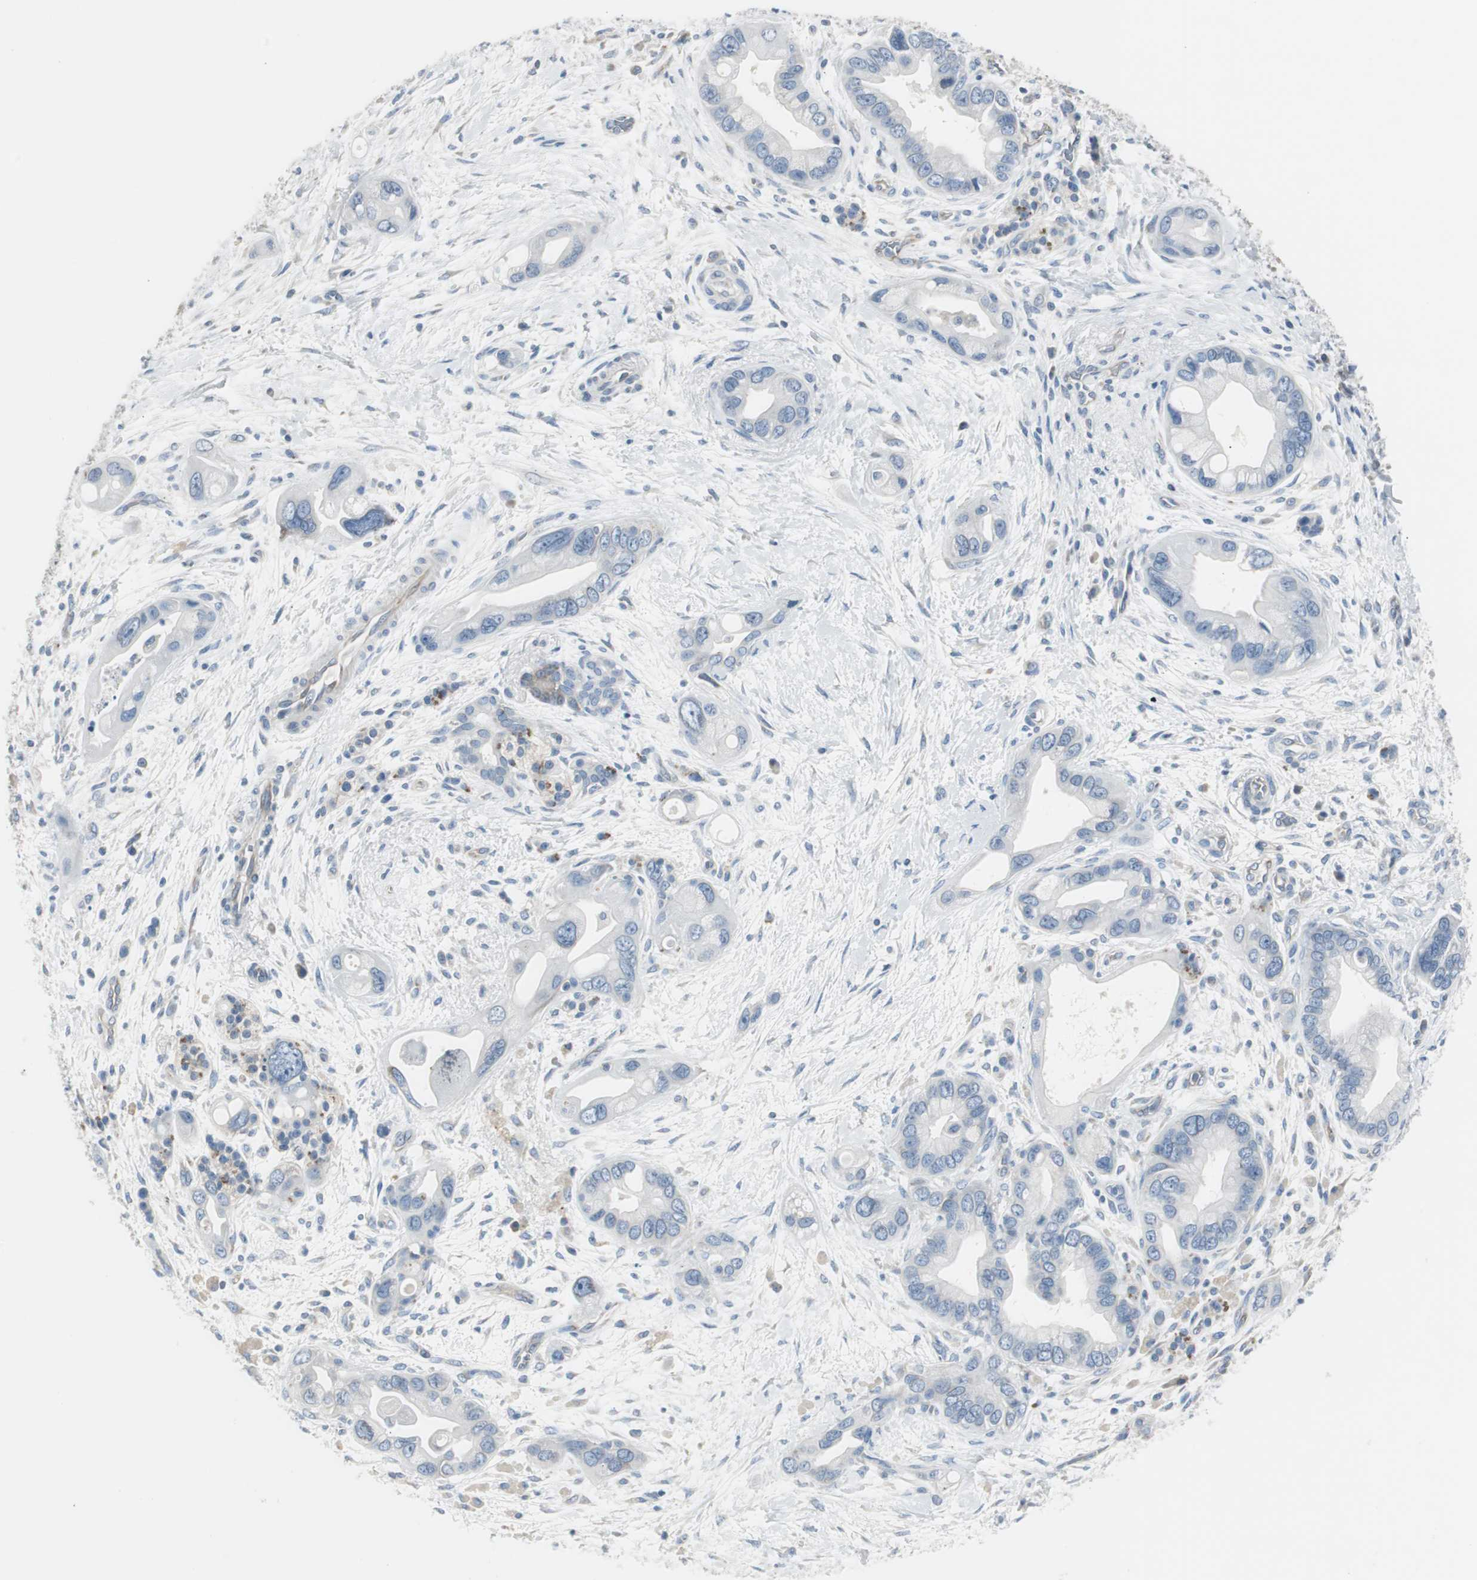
{"staining": {"intensity": "weak", "quantity": "<25%", "location": "cytoplasmic/membranous"}, "tissue": "pancreatic cancer", "cell_type": "Tumor cells", "image_type": "cancer", "snomed": [{"axis": "morphology", "description": "Adenocarcinoma, NOS"}, {"axis": "topography", "description": "Pancreas"}], "caption": "Image shows no significant protein expression in tumor cells of pancreatic adenocarcinoma.", "gene": "RPS12", "patient": {"sex": "female", "age": 77}}